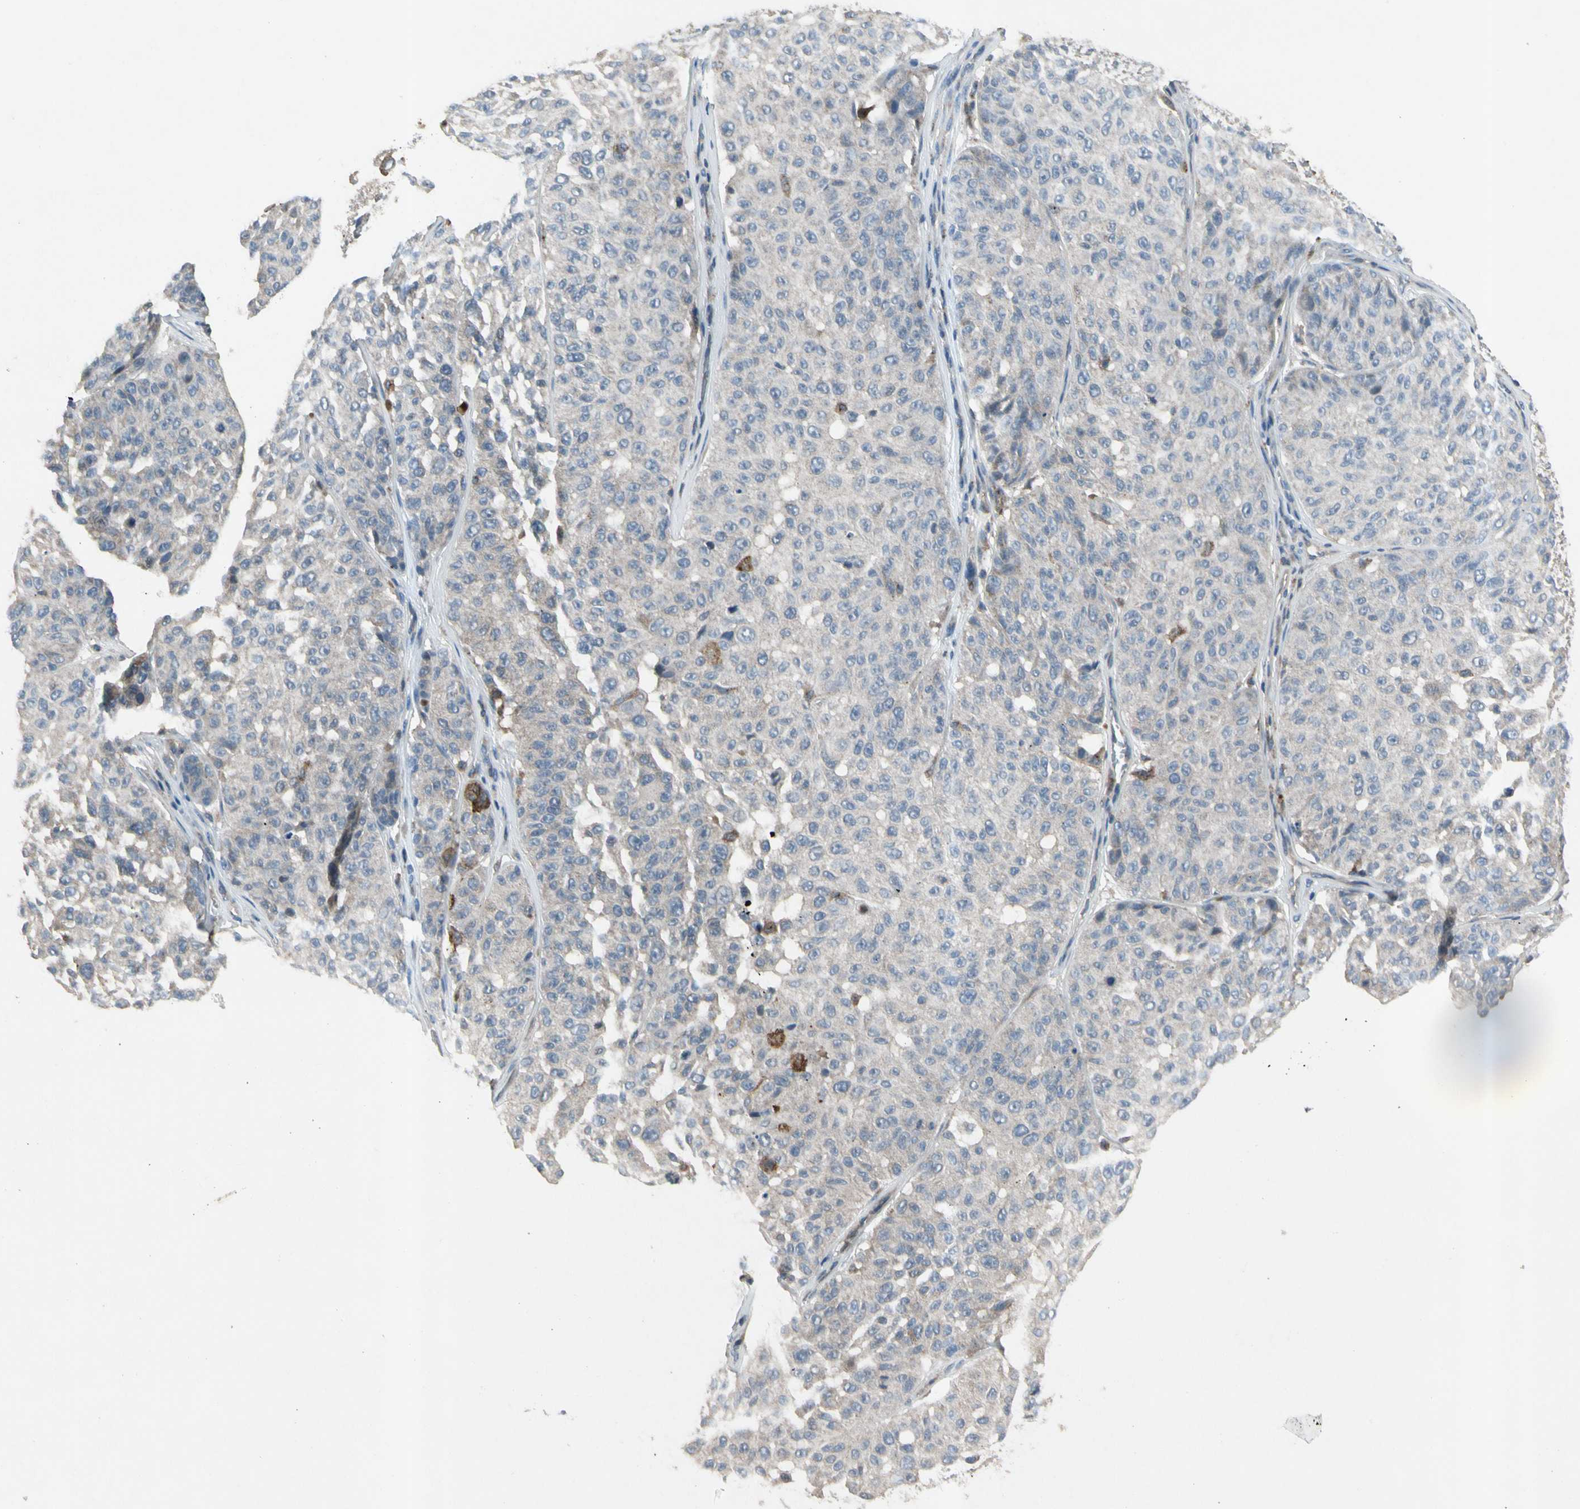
{"staining": {"intensity": "negative", "quantity": "none", "location": "none"}, "tissue": "melanoma", "cell_type": "Tumor cells", "image_type": "cancer", "snomed": [{"axis": "morphology", "description": "Malignant melanoma, NOS"}, {"axis": "topography", "description": "Skin"}], "caption": "IHC micrograph of malignant melanoma stained for a protein (brown), which displays no staining in tumor cells.", "gene": "NMI", "patient": {"sex": "female", "age": 46}}